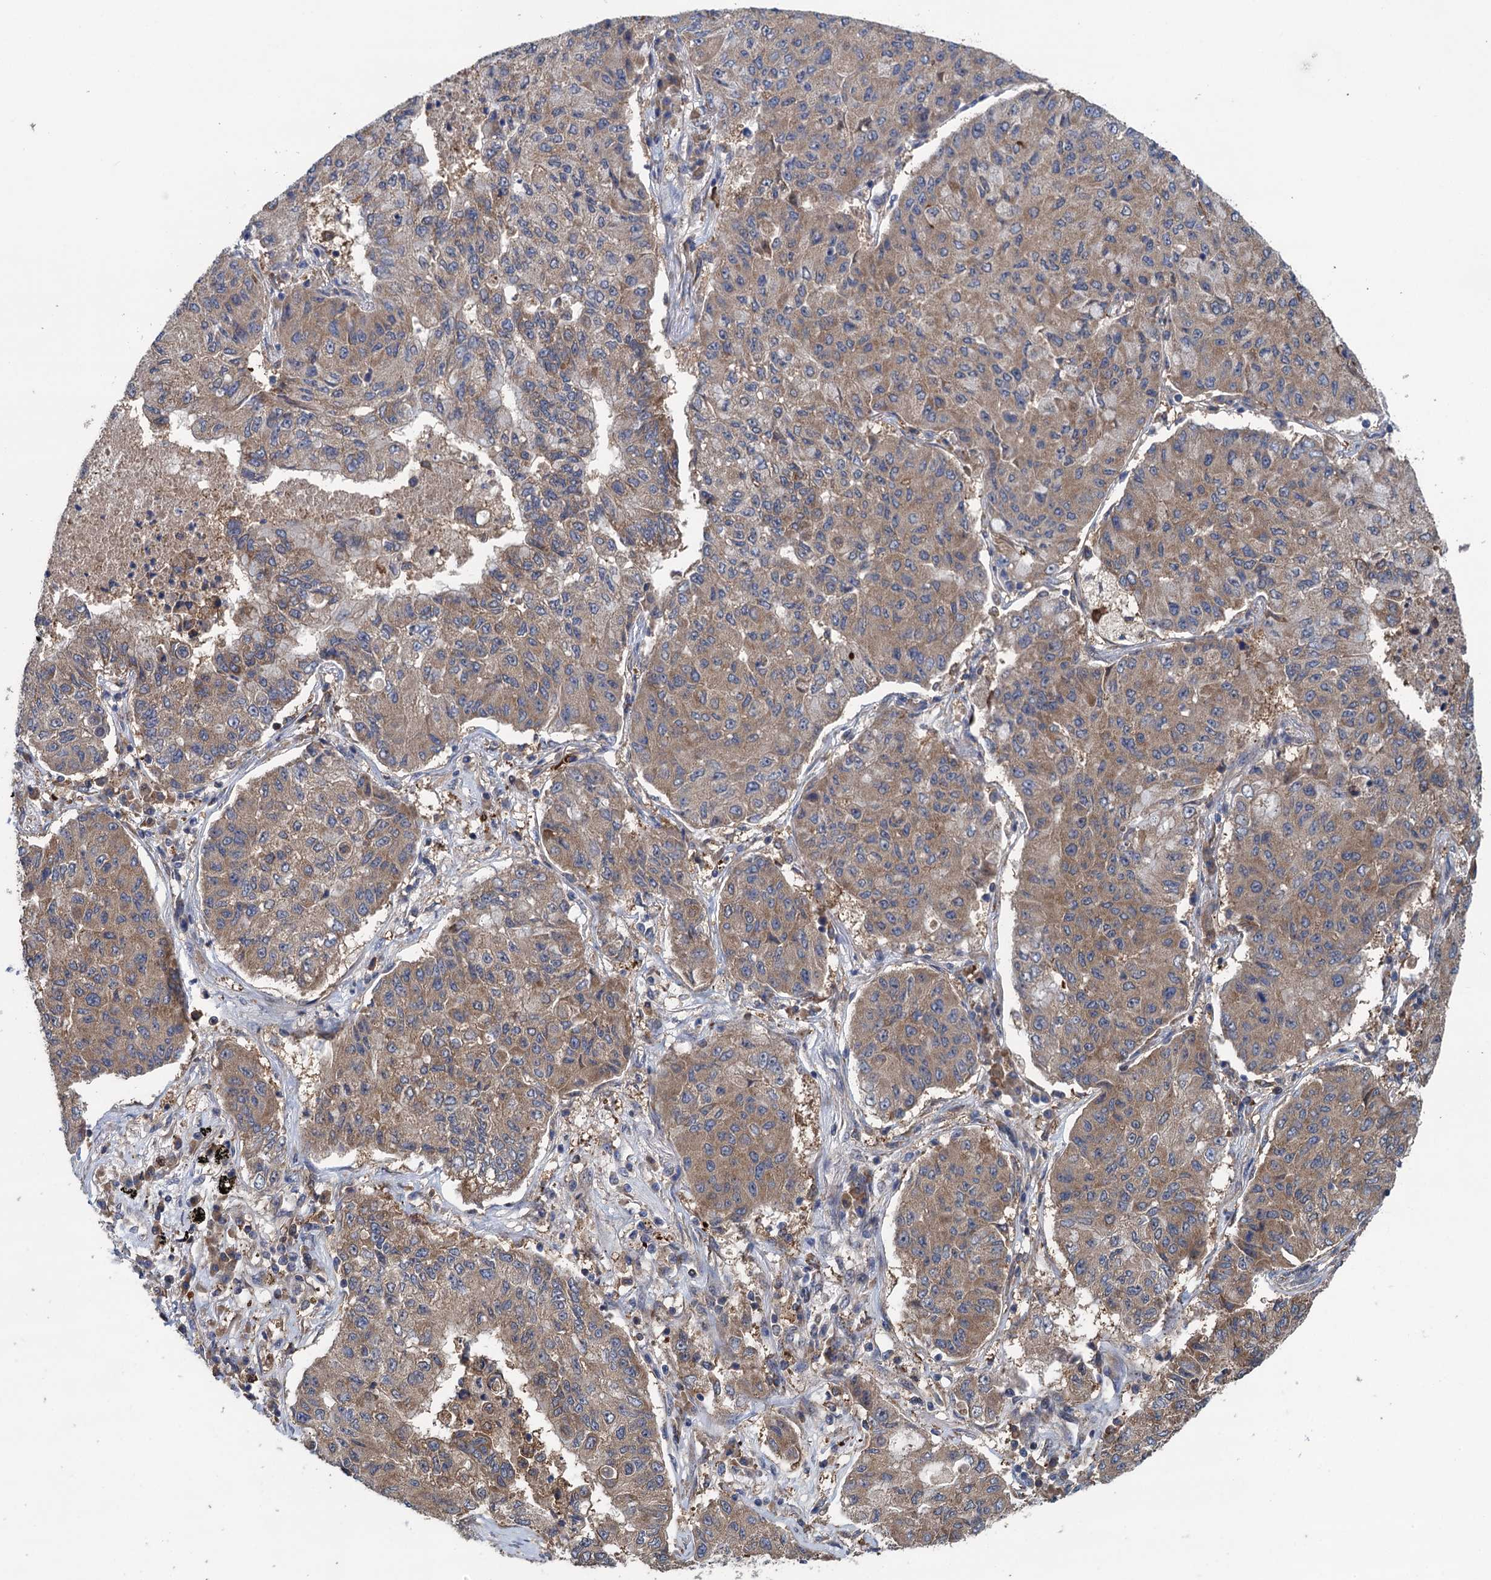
{"staining": {"intensity": "moderate", "quantity": ">75%", "location": "cytoplasmic/membranous"}, "tissue": "lung cancer", "cell_type": "Tumor cells", "image_type": "cancer", "snomed": [{"axis": "morphology", "description": "Squamous cell carcinoma, NOS"}, {"axis": "topography", "description": "Lung"}], "caption": "High-magnification brightfield microscopy of lung cancer (squamous cell carcinoma) stained with DAB (brown) and counterstained with hematoxylin (blue). tumor cells exhibit moderate cytoplasmic/membranous positivity is appreciated in approximately>75% of cells.", "gene": "CNTN5", "patient": {"sex": "male", "age": 74}}